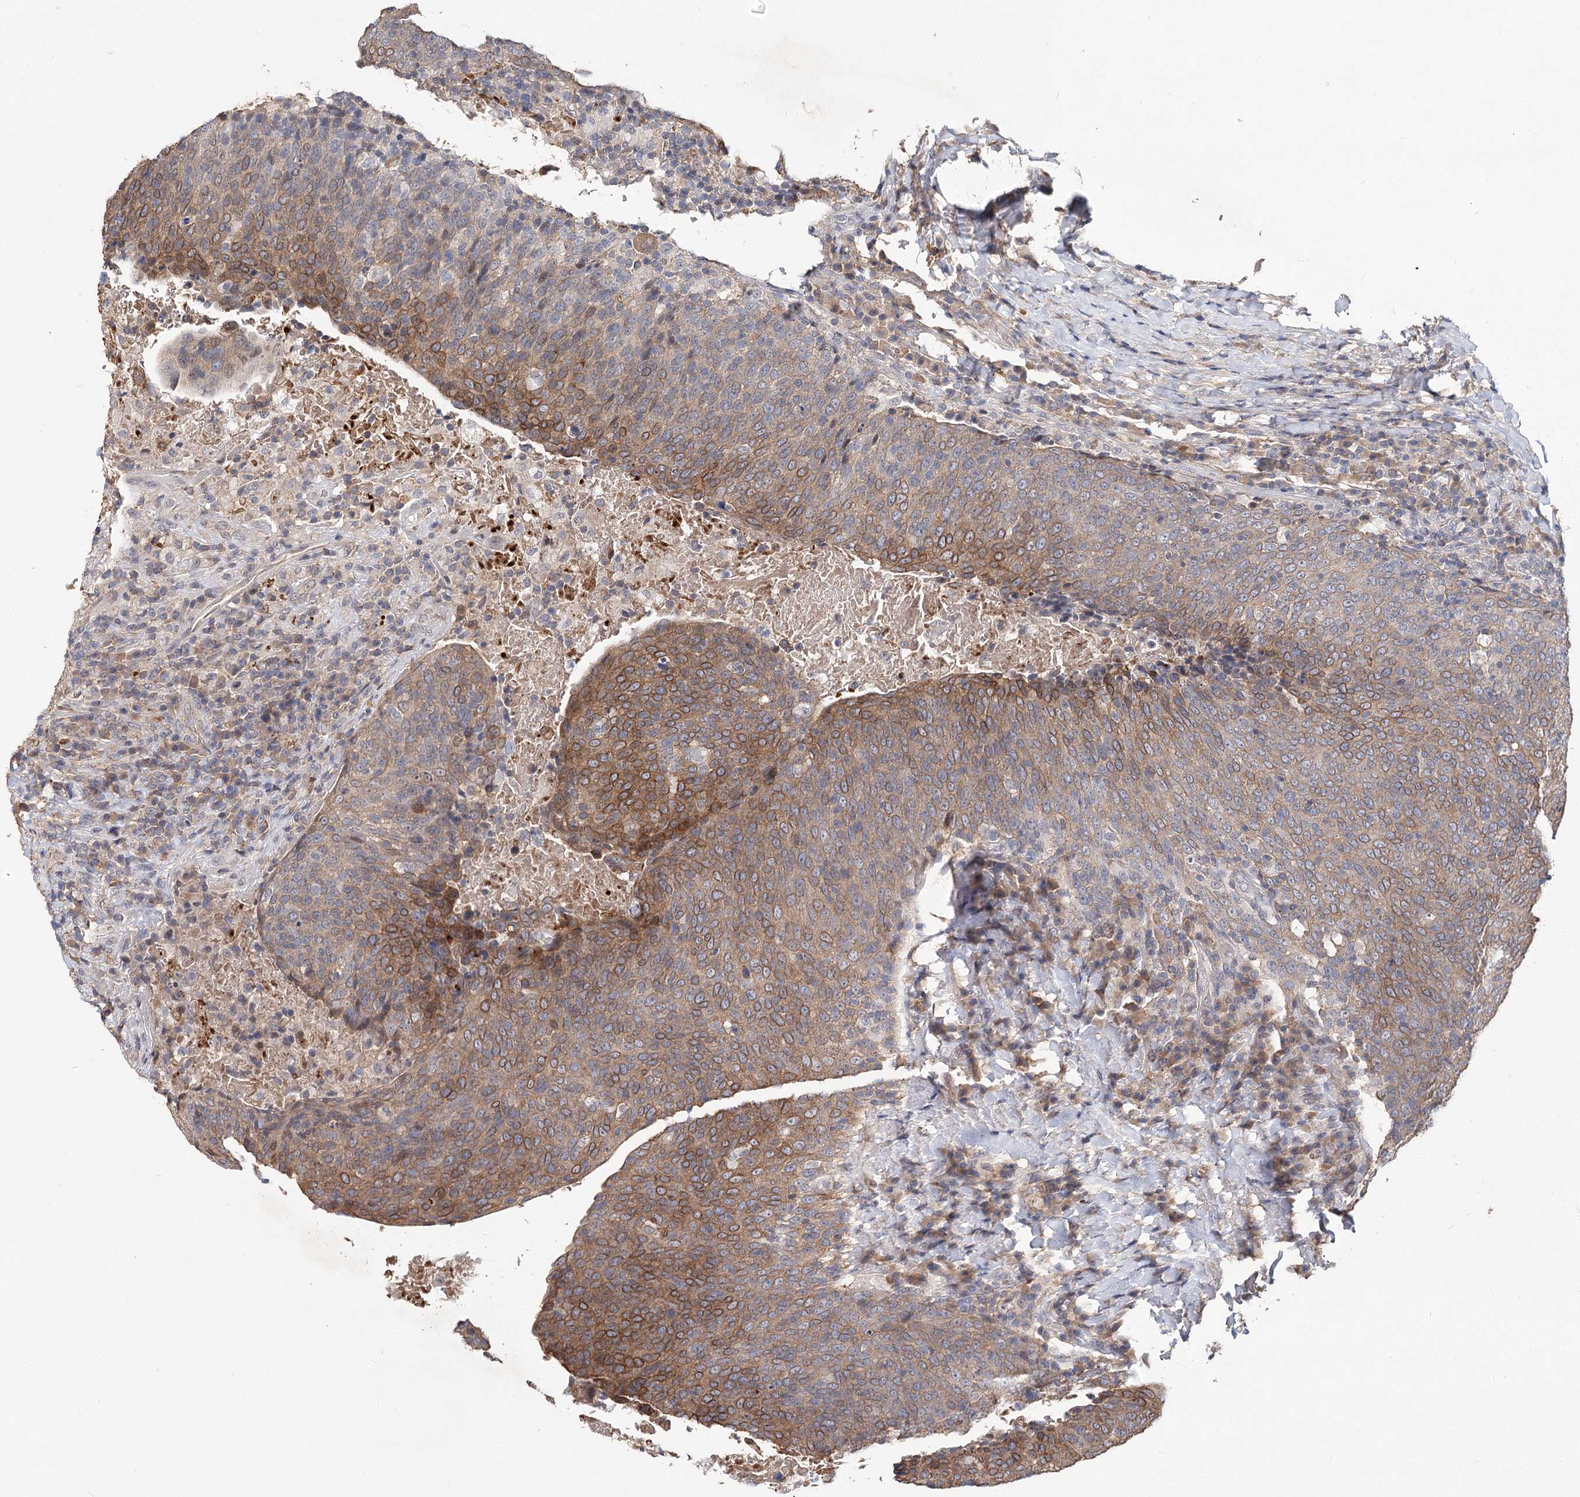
{"staining": {"intensity": "moderate", "quantity": "25%-75%", "location": "cytoplasmic/membranous"}, "tissue": "head and neck cancer", "cell_type": "Tumor cells", "image_type": "cancer", "snomed": [{"axis": "morphology", "description": "Squamous cell carcinoma, NOS"}, {"axis": "morphology", "description": "Squamous cell carcinoma, metastatic, NOS"}, {"axis": "topography", "description": "Lymph node"}, {"axis": "topography", "description": "Head-Neck"}], "caption": "Tumor cells exhibit medium levels of moderate cytoplasmic/membranous positivity in approximately 25%-75% of cells in head and neck cancer.", "gene": "TMEM218", "patient": {"sex": "male", "age": 62}}